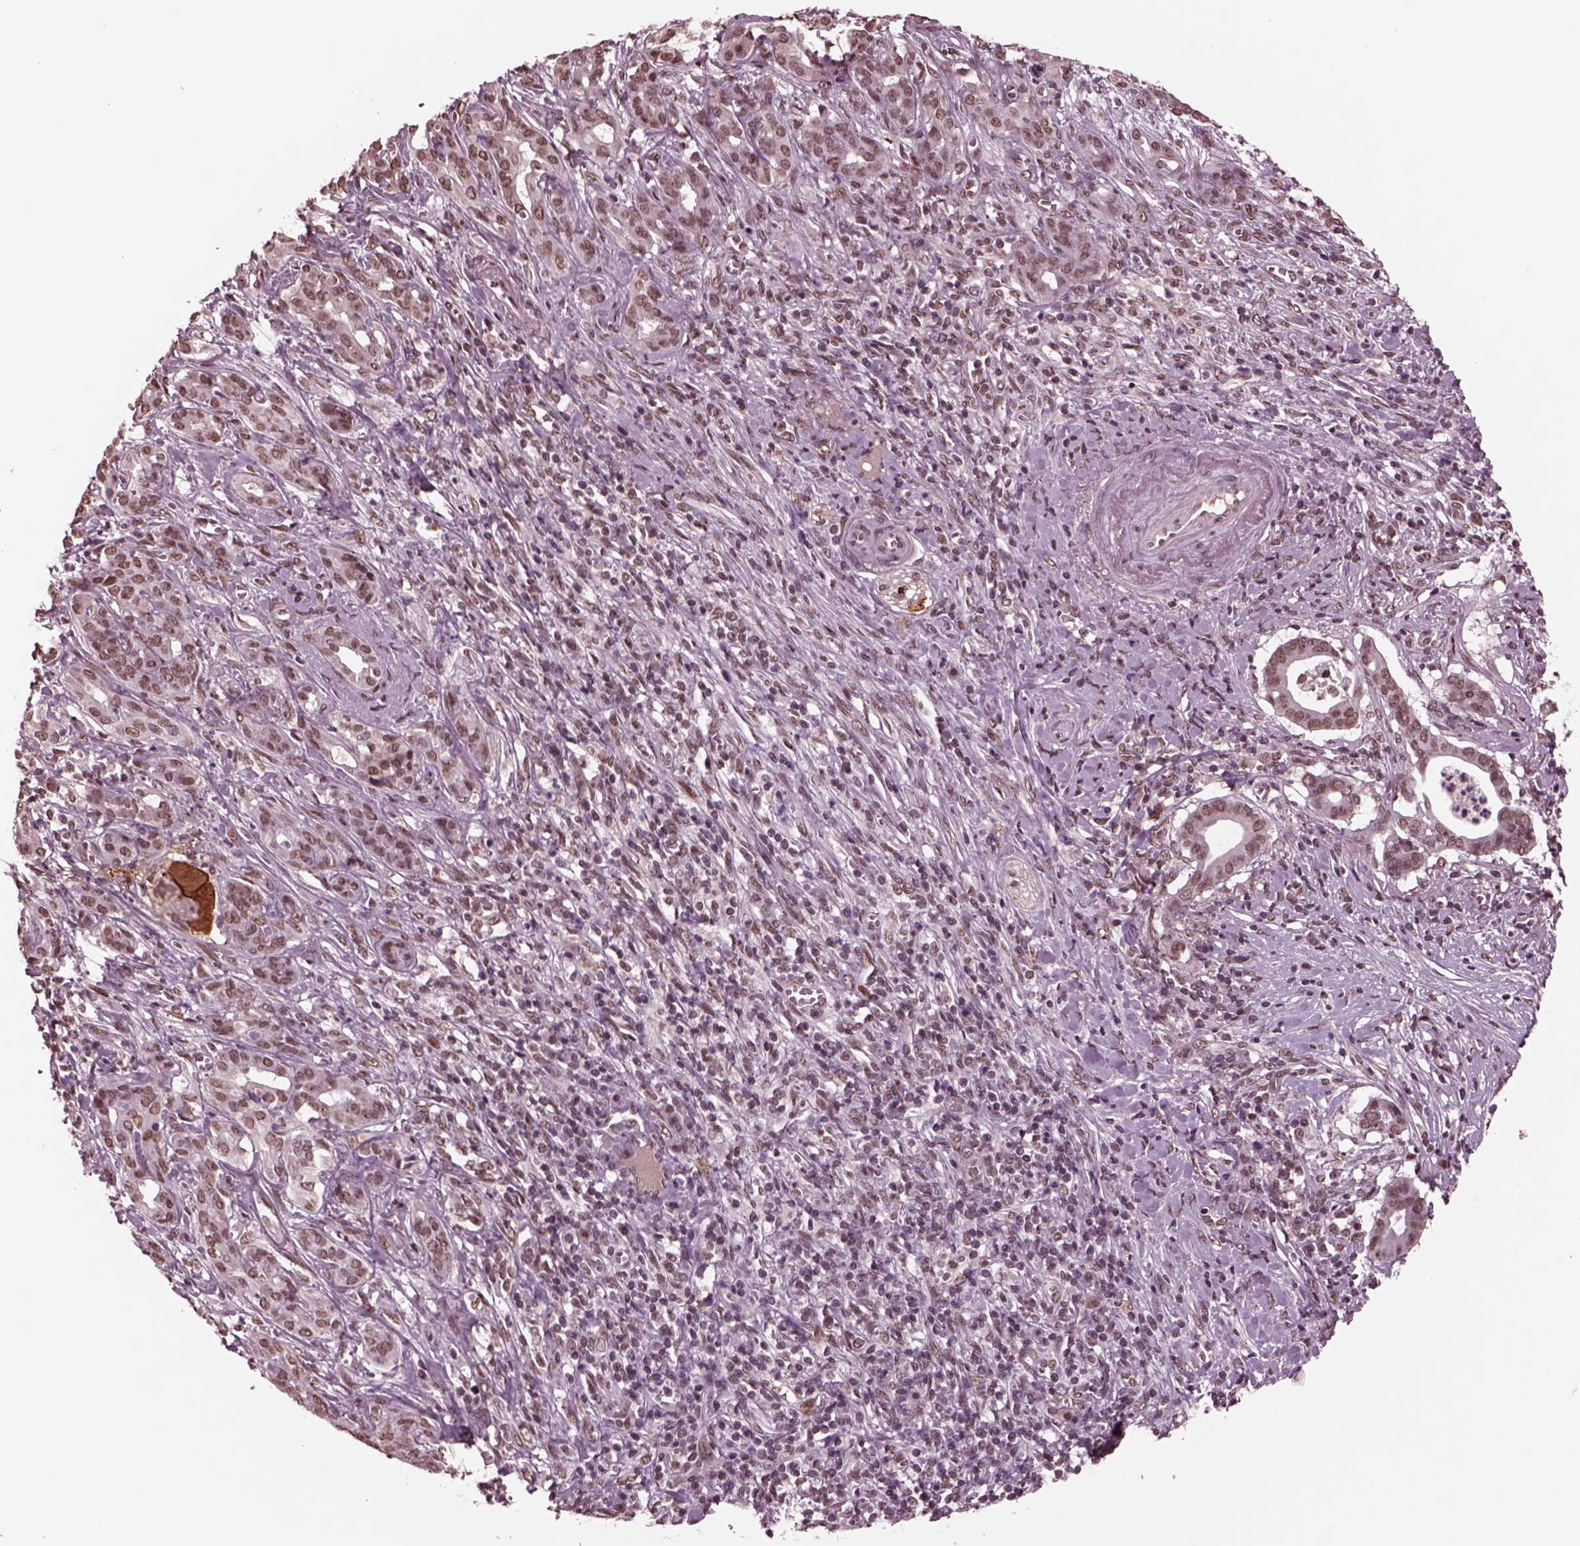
{"staining": {"intensity": "weak", "quantity": ">75%", "location": "nuclear"}, "tissue": "pancreatic cancer", "cell_type": "Tumor cells", "image_type": "cancer", "snomed": [{"axis": "morphology", "description": "Adenocarcinoma, NOS"}, {"axis": "topography", "description": "Pancreas"}], "caption": "This histopathology image displays pancreatic adenocarcinoma stained with immunohistochemistry to label a protein in brown. The nuclear of tumor cells show weak positivity for the protein. Nuclei are counter-stained blue.", "gene": "NAP1L5", "patient": {"sex": "male", "age": 61}}